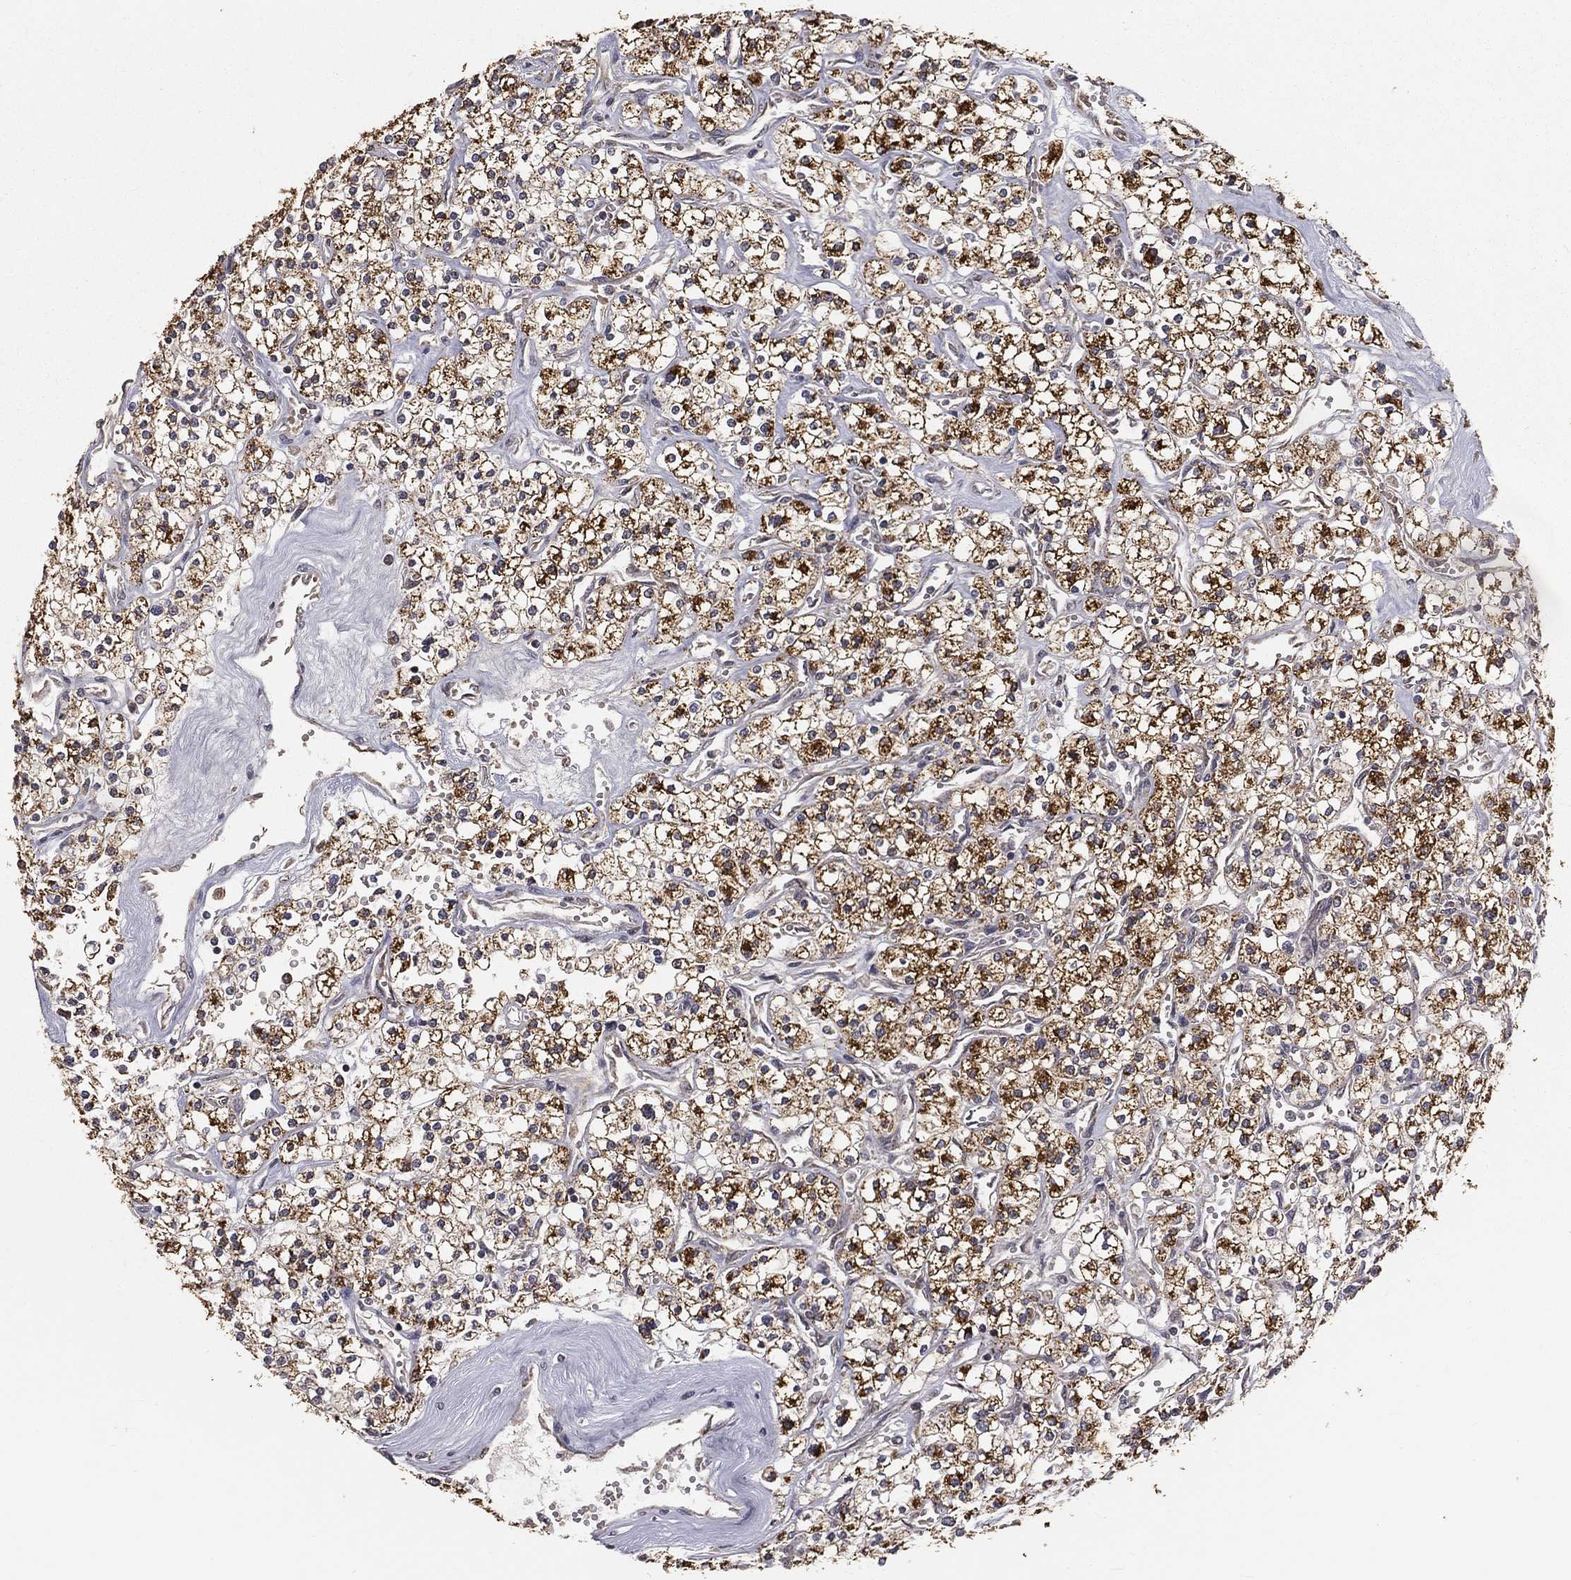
{"staining": {"intensity": "strong", "quantity": ">75%", "location": "cytoplasmic/membranous"}, "tissue": "renal cancer", "cell_type": "Tumor cells", "image_type": "cancer", "snomed": [{"axis": "morphology", "description": "Adenocarcinoma, NOS"}, {"axis": "topography", "description": "Kidney"}], "caption": "Brown immunohistochemical staining in human renal adenocarcinoma exhibits strong cytoplasmic/membranous positivity in approximately >75% of tumor cells. The staining was performed using DAB to visualize the protein expression in brown, while the nuclei were stained in blue with hematoxylin (Magnification: 20x).", "gene": "MRPL46", "patient": {"sex": "male", "age": 80}}